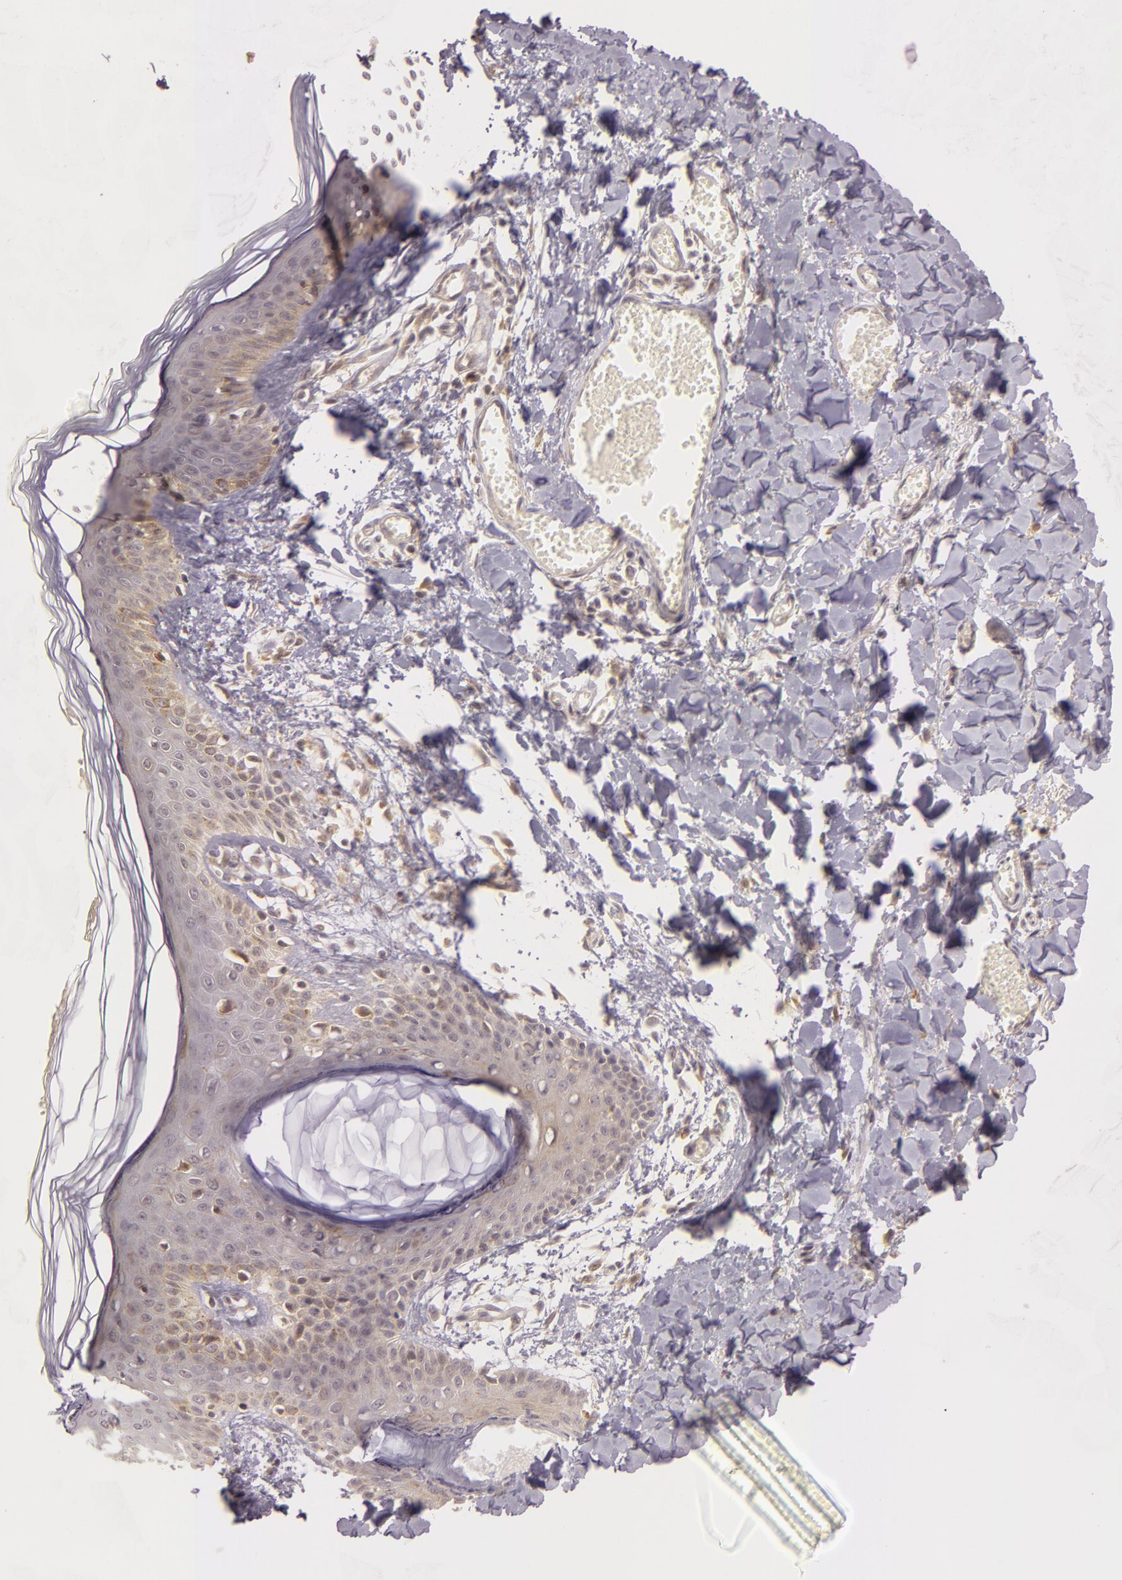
{"staining": {"intensity": "moderate", "quantity": ">75%", "location": "cytoplasmic/membranous"}, "tissue": "skin", "cell_type": "Fibroblasts", "image_type": "normal", "snomed": [{"axis": "morphology", "description": "Normal tissue, NOS"}, {"axis": "morphology", "description": "Sarcoma, NOS"}, {"axis": "topography", "description": "Skin"}, {"axis": "topography", "description": "Soft tissue"}], "caption": "Benign skin shows moderate cytoplasmic/membranous expression in about >75% of fibroblasts (brown staining indicates protein expression, while blue staining denotes nuclei)..", "gene": "PPP1R3F", "patient": {"sex": "female", "age": 51}}